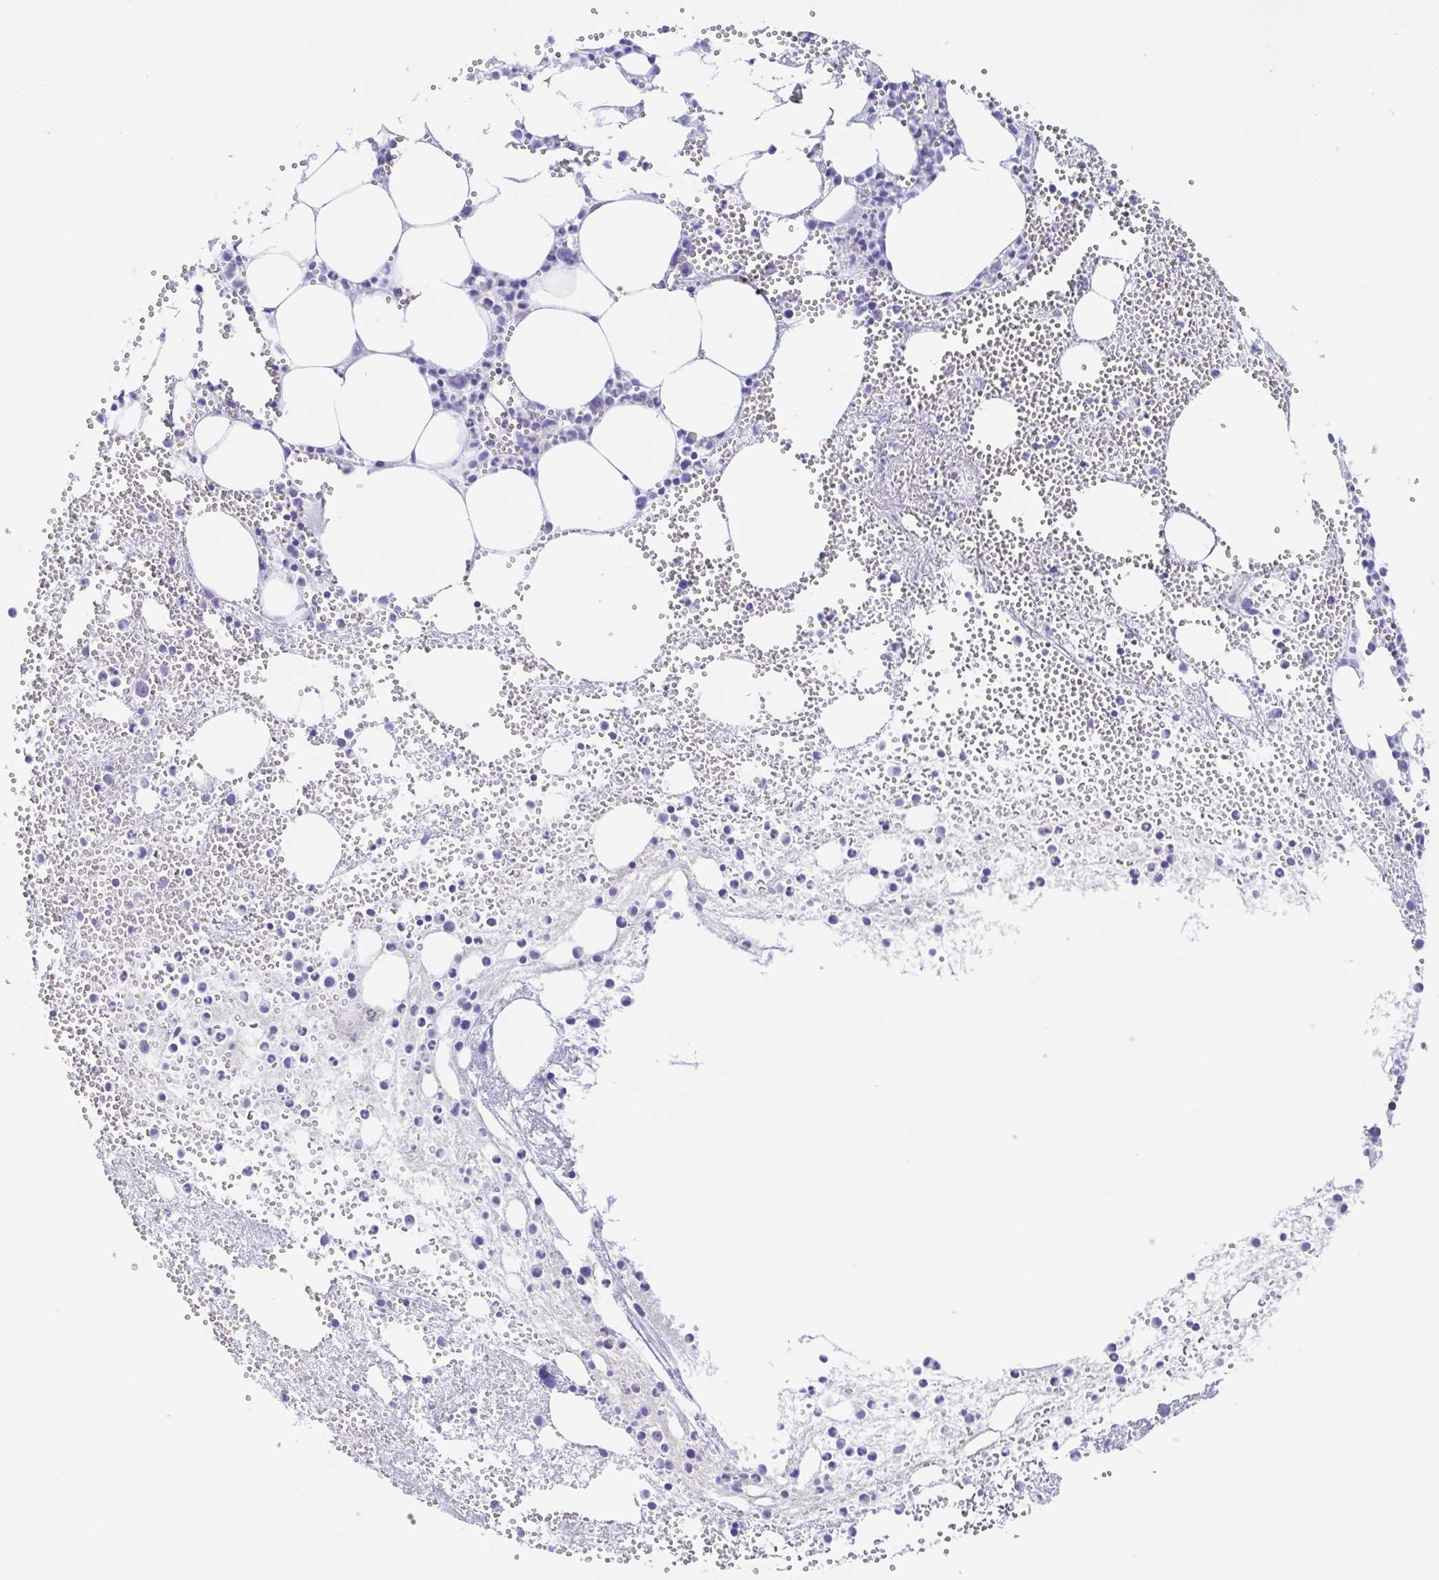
{"staining": {"intensity": "negative", "quantity": "none", "location": "none"}, "tissue": "bone marrow", "cell_type": "Hematopoietic cells", "image_type": "normal", "snomed": [{"axis": "morphology", "description": "Normal tissue, NOS"}, {"axis": "topography", "description": "Bone marrow"}], "caption": "Micrograph shows no protein positivity in hematopoietic cells of benign bone marrow. The staining is performed using DAB brown chromogen with nuclei counter-stained in using hematoxylin.", "gene": "MUCL3", "patient": {"sex": "female", "age": 57}}